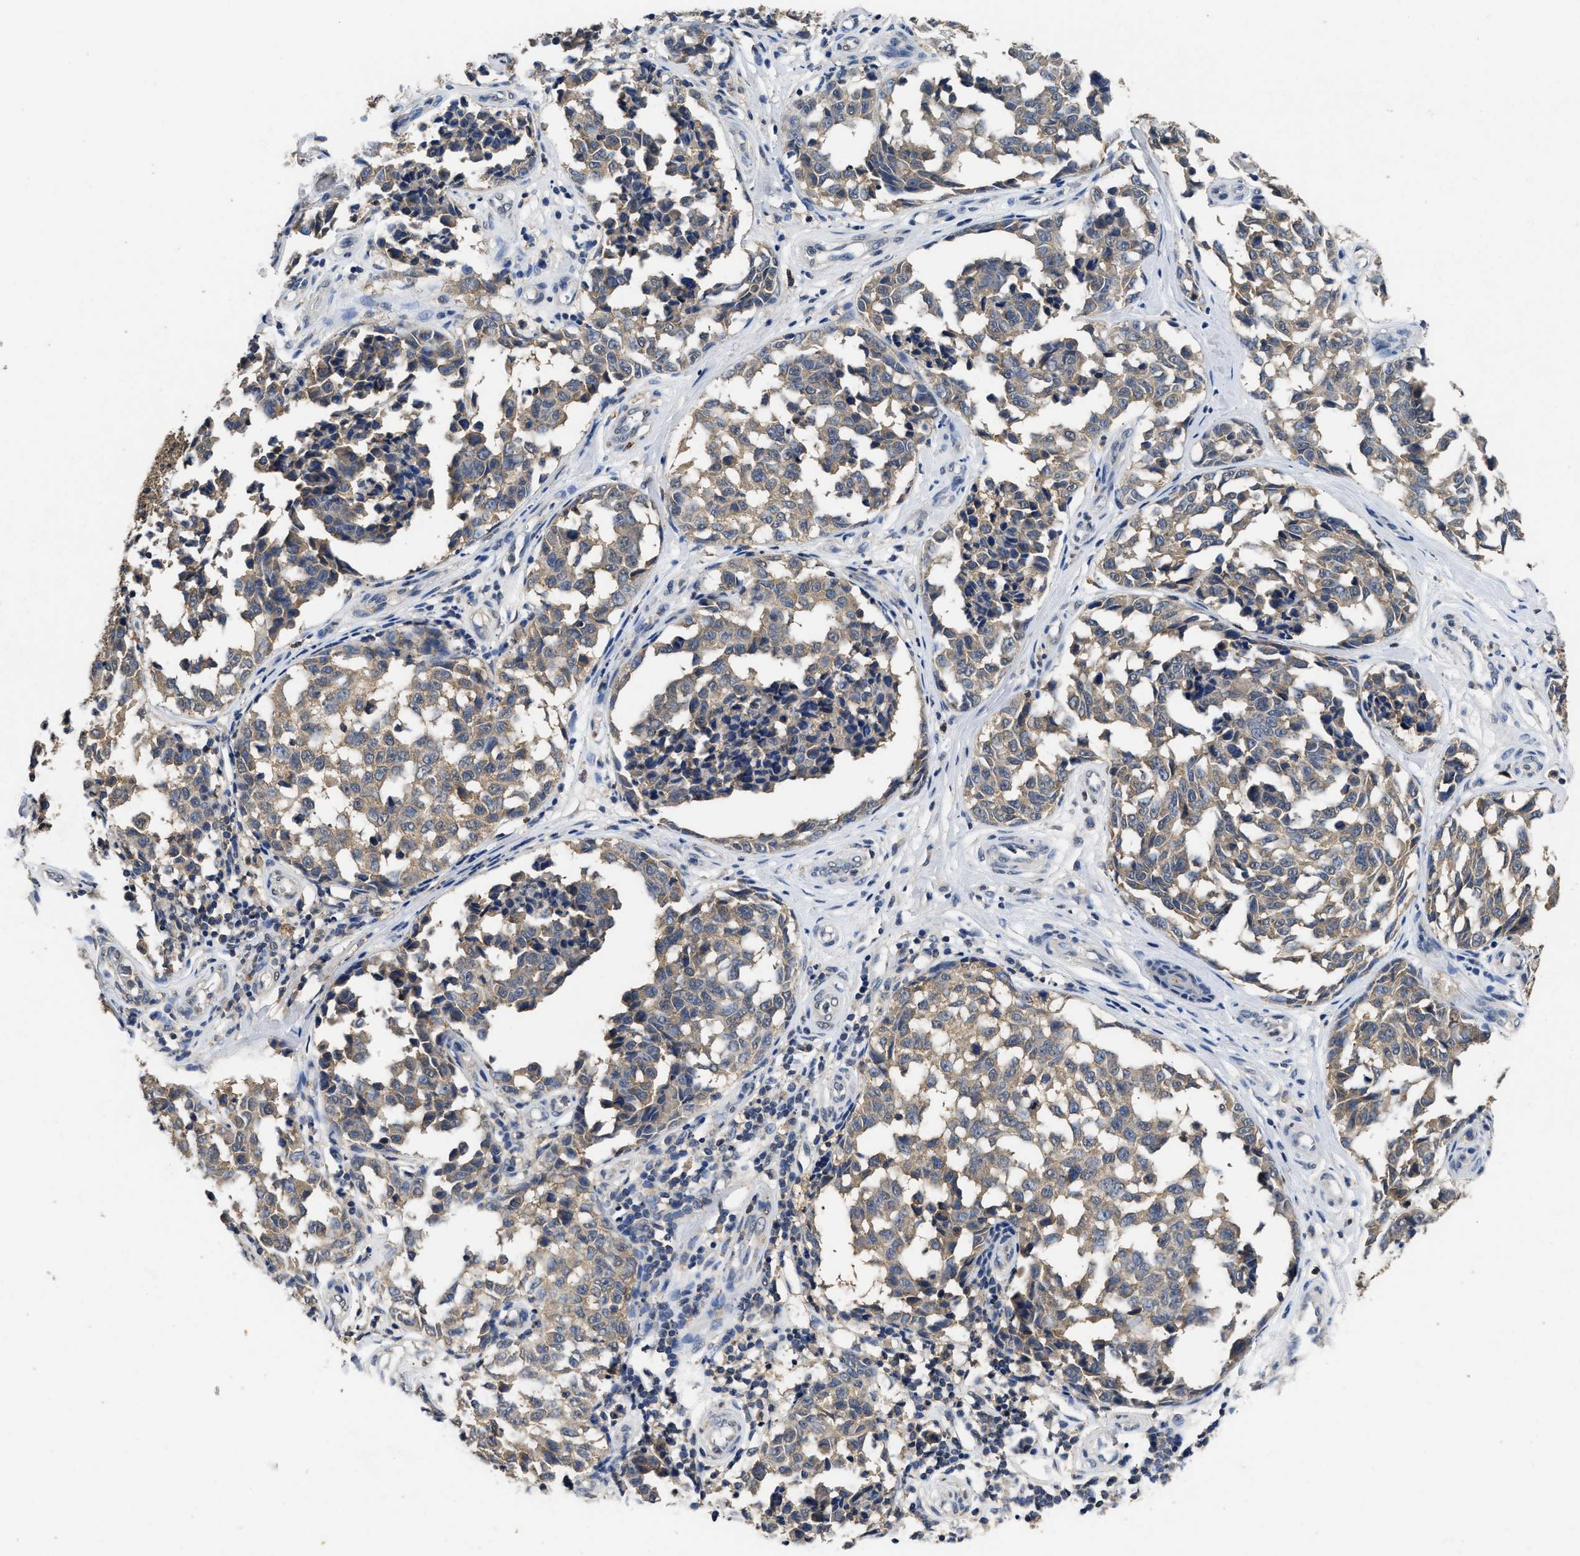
{"staining": {"intensity": "weak", "quantity": "<25%", "location": "cytoplasmic/membranous"}, "tissue": "melanoma", "cell_type": "Tumor cells", "image_type": "cancer", "snomed": [{"axis": "morphology", "description": "Malignant melanoma, NOS"}, {"axis": "topography", "description": "Skin"}], "caption": "This photomicrograph is of melanoma stained with immunohistochemistry (IHC) to label a protein in brown with the nuclei are counter-stained blue. There is no positivity in tumor cells.", "gene": "CTNNA1", "patient": {"sex": "female", "age": 64}}